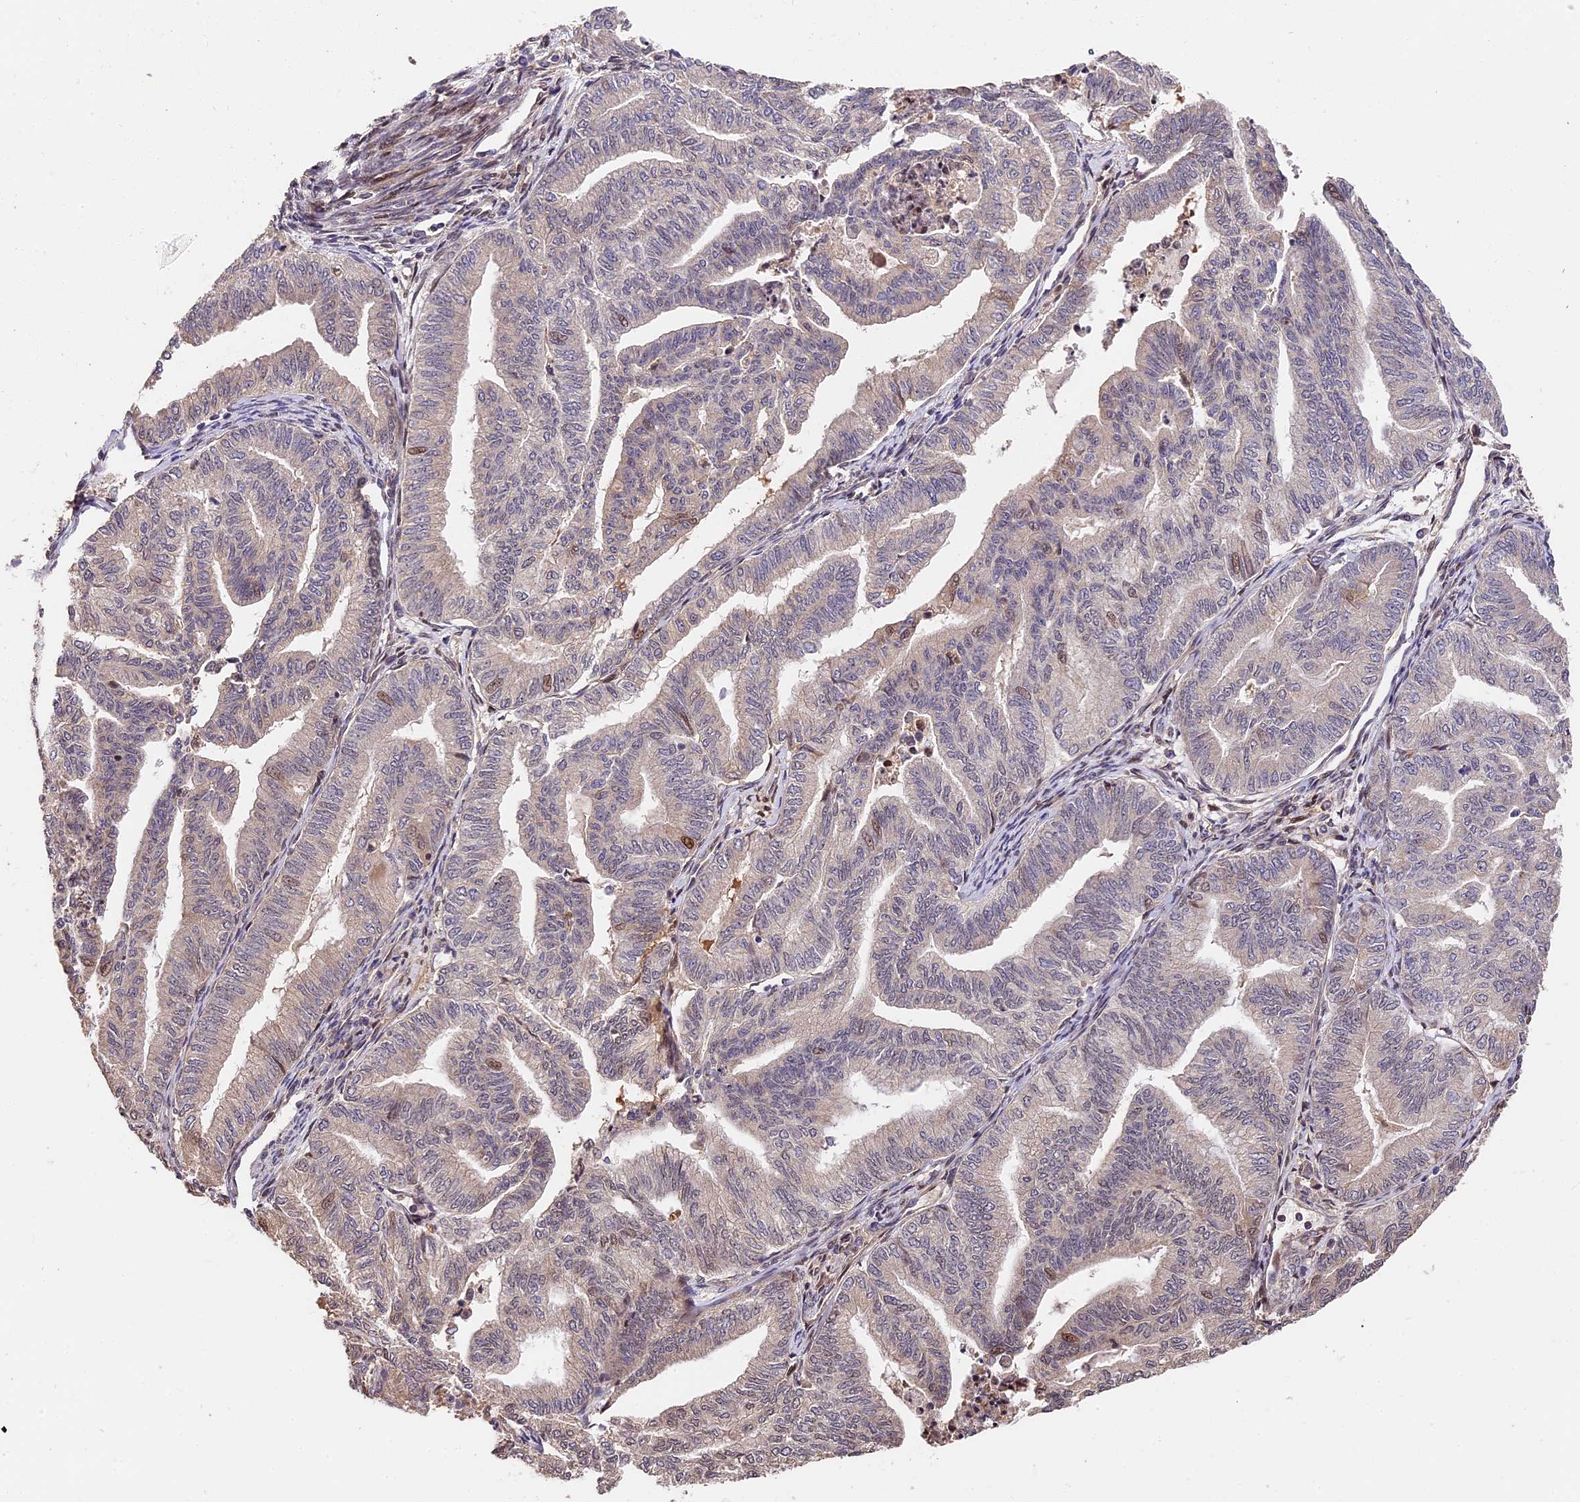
{"staining": {"intensity": "weak", "quantity": "<25%", "location": "nuclear"}, "tissue": "endometrial cancer", "cell_type": "Tumor cells", "image_type": "cancer", "snomed": [{"axis": "morphology", "description": "Adenocarcinoma, NOS"}, {"axis": "topography", "description": "Endometrium"}], "caption": "High magnification brightfield microscopy of endometrial cancer stained with DAB (3,3'-diaminobenzidine) (brown) and counterstained with hematoxylin (blue): tumor cells show no significant positivity.", "gene": "ARHGAP17", "patient": {"sex": "female", "age": 79}}